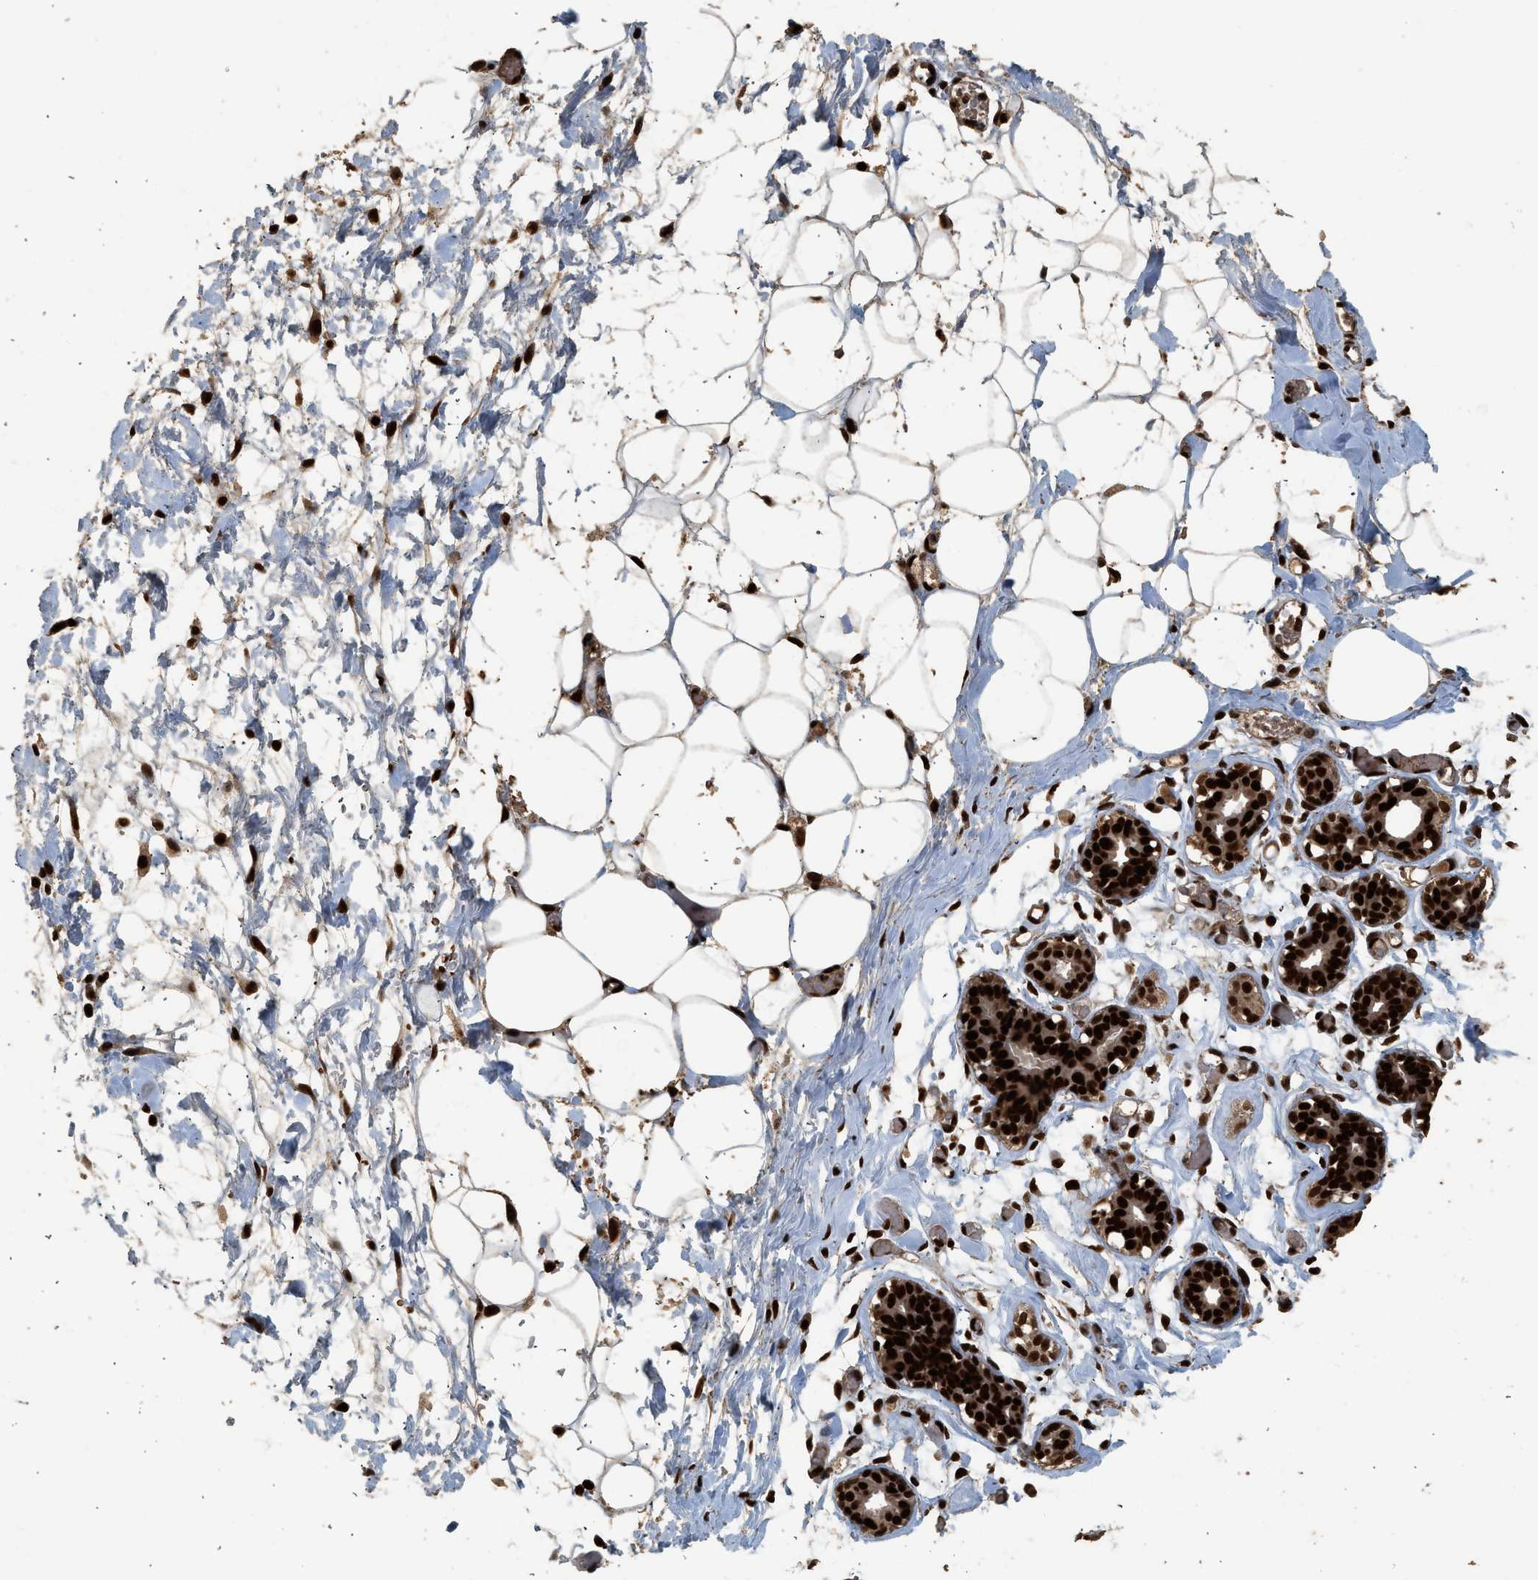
{"staining": {"intensity": "strong", "quantity": ">75%", "location": "nuclear"}, "tissue": "adipose tissue", "cell_type": "Adipocytes", "image_type": "normal", "snomed": [{"axis": "morphology", "description": "Normal tissue, NOS"}, {"axis": "topography", "description": "Breast"}, {"axis": "topography", "description": "Soft tissue"}], "caption": "Brown immunohistochemical staining in unremarkable adipose tissue displays strong nuclear expression in about >75% of adipocytes. Nuclei are stained in blue.", "gene": "PPP4R3B", "patient": {"sex": "female", "age": 25}}